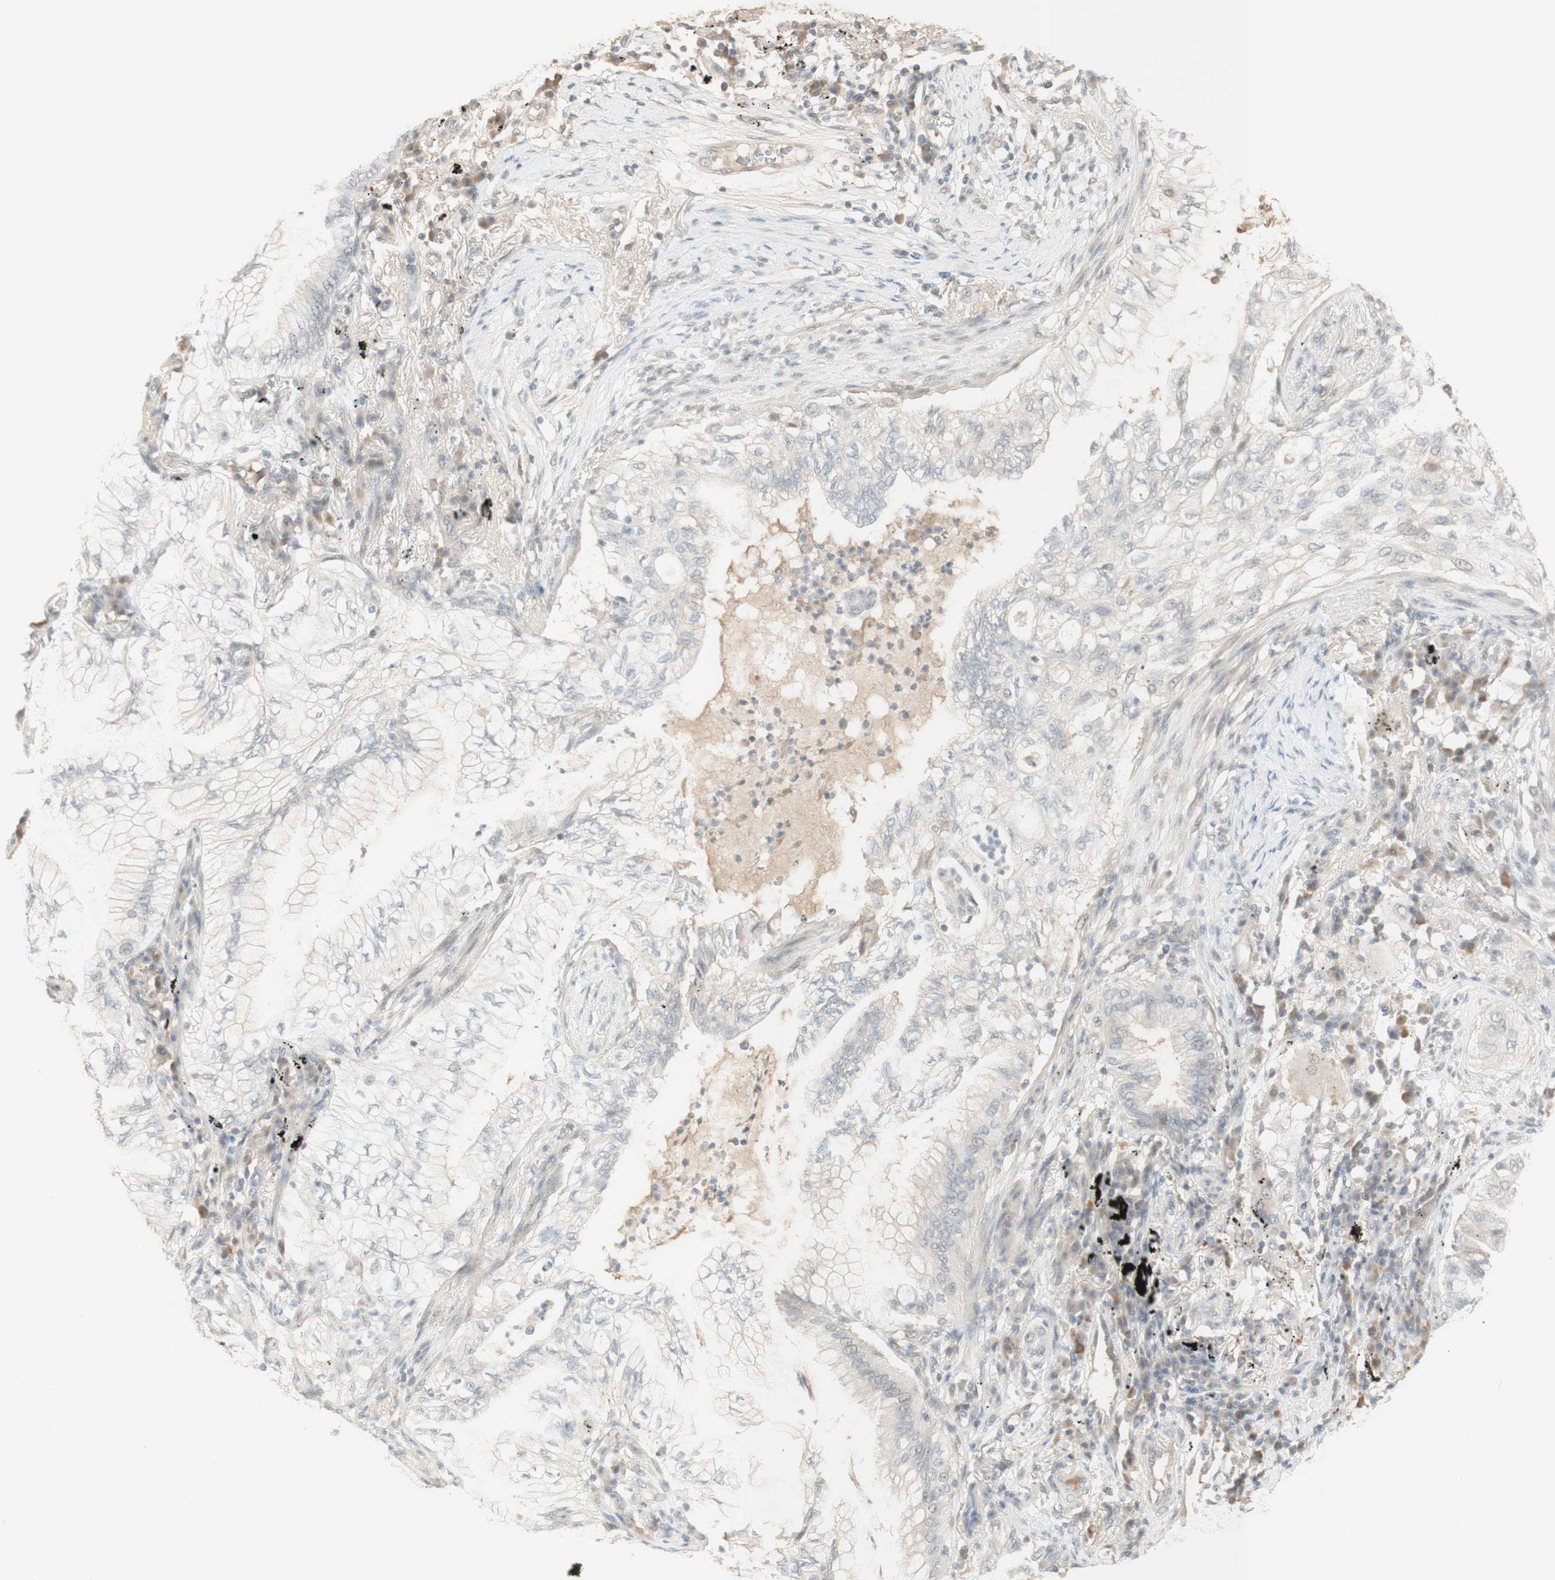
{"staining": {"intensity": "negative", "quantity": "none", "location": "none"}, "tissue": "lung cancer", "cell_type": "Tumor cells", "image_type": "cancer", "snomed": [{"axis": "morphology", "description": "Normal tissue, NOS"}, {"axis": "morphology", "description": "Adenocarcinoma, NOS"}, {"axis": "topography", "description": "Bronchus"}, {"axis": "topography", "description": "Lung"}], "caption": "DAB immunohistochemical staining of human lung cancer (adenocarcinoma) shows no significant expression in tumor cells.", "gene": "PLCD4", "patient": {"sex": "female", "age": 70}}